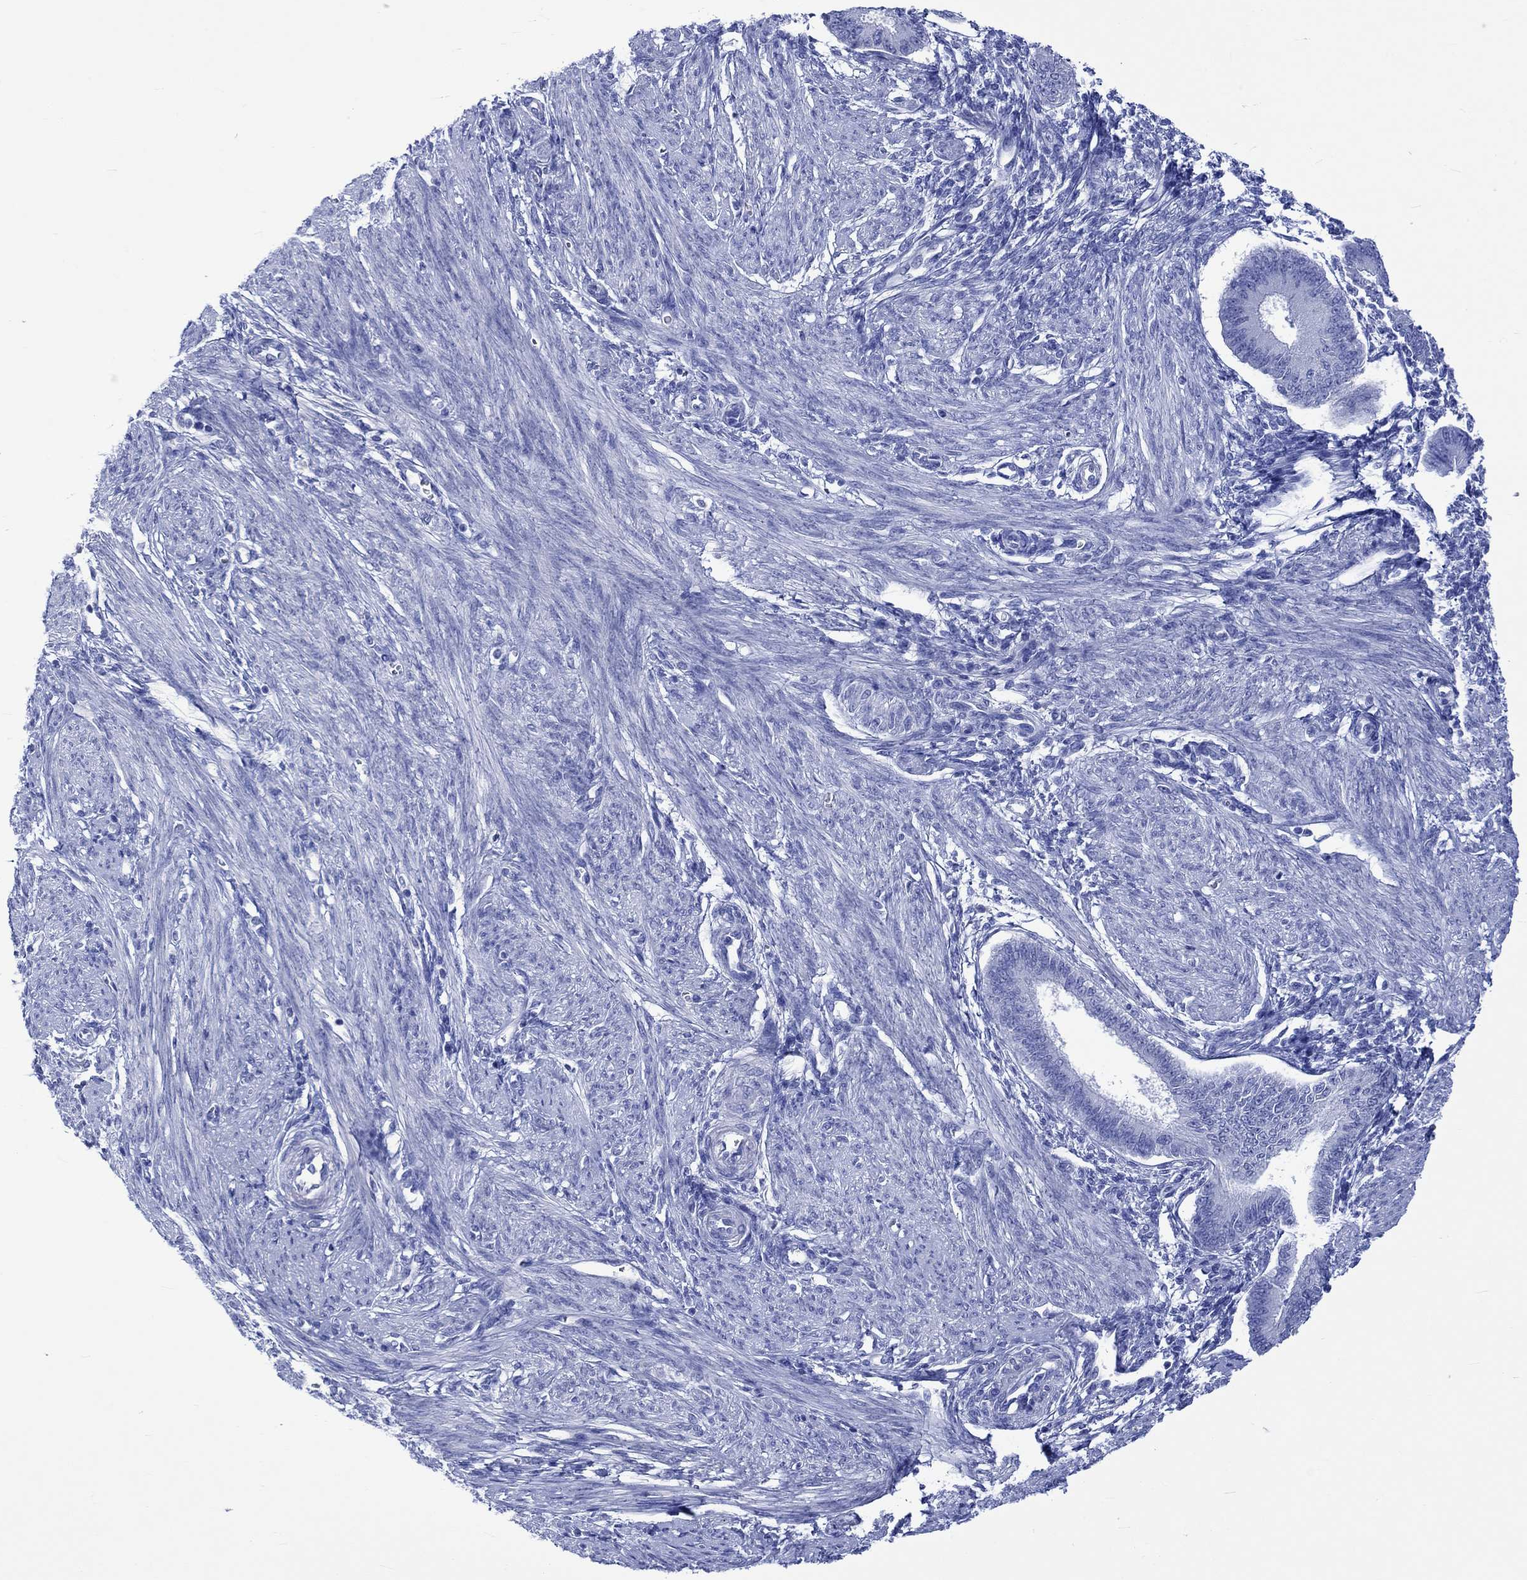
{"staining": {"intensity": "negative", "quantity": "none", "location": "none"}, "tissue": "endometrium", "cell_type": "Cells in endometrial stroma", "image_type": "normal", "snomed": [{"axis": "morphology", "description": "Normal tissue, NOS"}, {"axis": "topography", "description": "Endometrium"}], "caption": "This is a histopathology image of immunohistochemistry staining of unremarkable endometrium, which shows no staining in cells in endometrial stroma.", "gene": "KLHL33", "patient": {"sex": "female", "age": 39}}